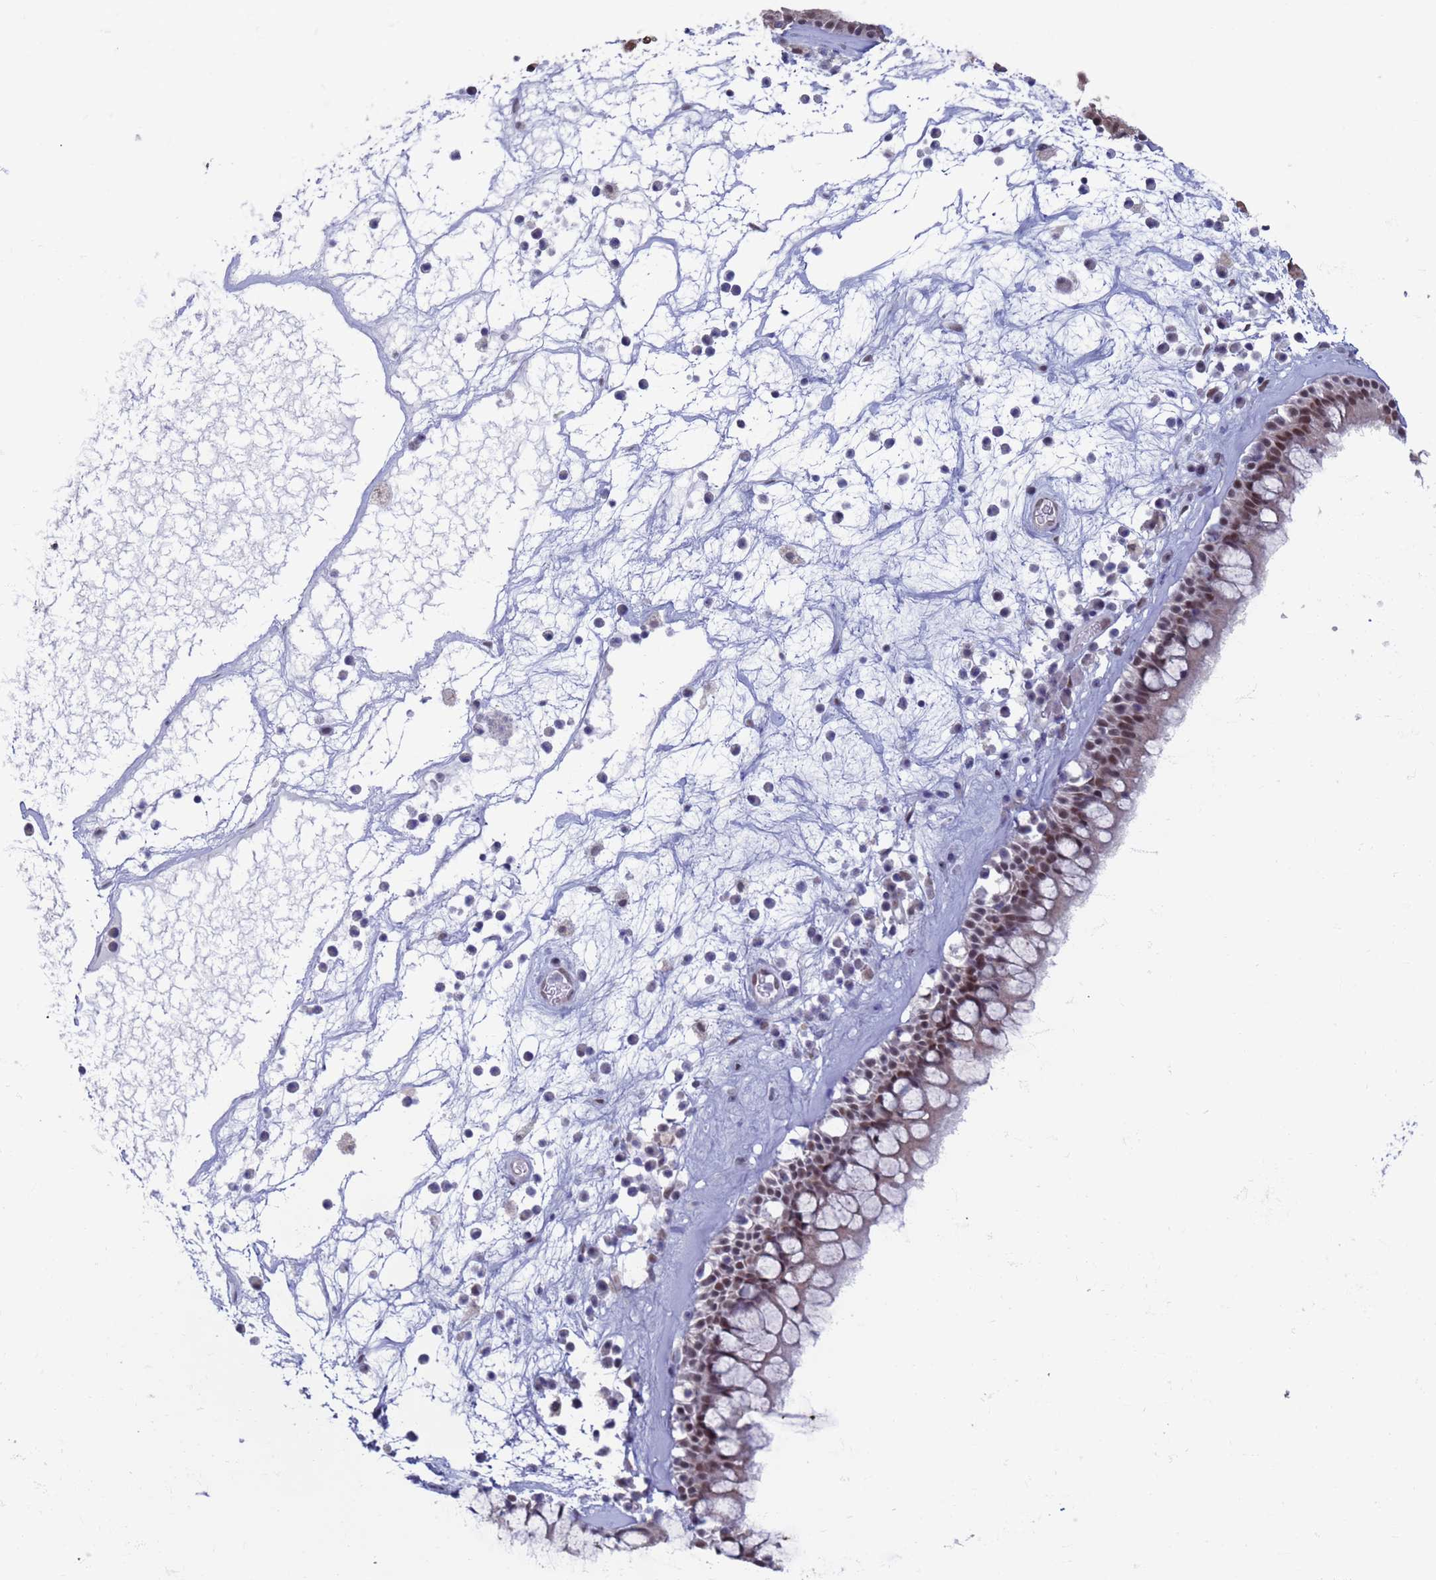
{"staining": {"intensity": "moderate", "quantity": ">75%", "location": "nuclear"}, "tissue": "nasopharynx", "cell_type": "Respiratory epithelial cells", "image_type": "normal", "snomed": [{"axis": "morphology", "description": "Normal tissue, NOS"}, {"axis": "morphology", "description": "Inflammation, NOS"}, {"axis": "topography", "description": "Nasopharynx"}], "caption": "Immunohistochemistry (DAB (3,3'-diaminobenzidine)) staining of benign nasopharynx shows moderate nuclear protein positivity in about >75% of respiratory epithelial cells.", "gene": "SAE1", "patient": {"sex": "male", "age": 70}}